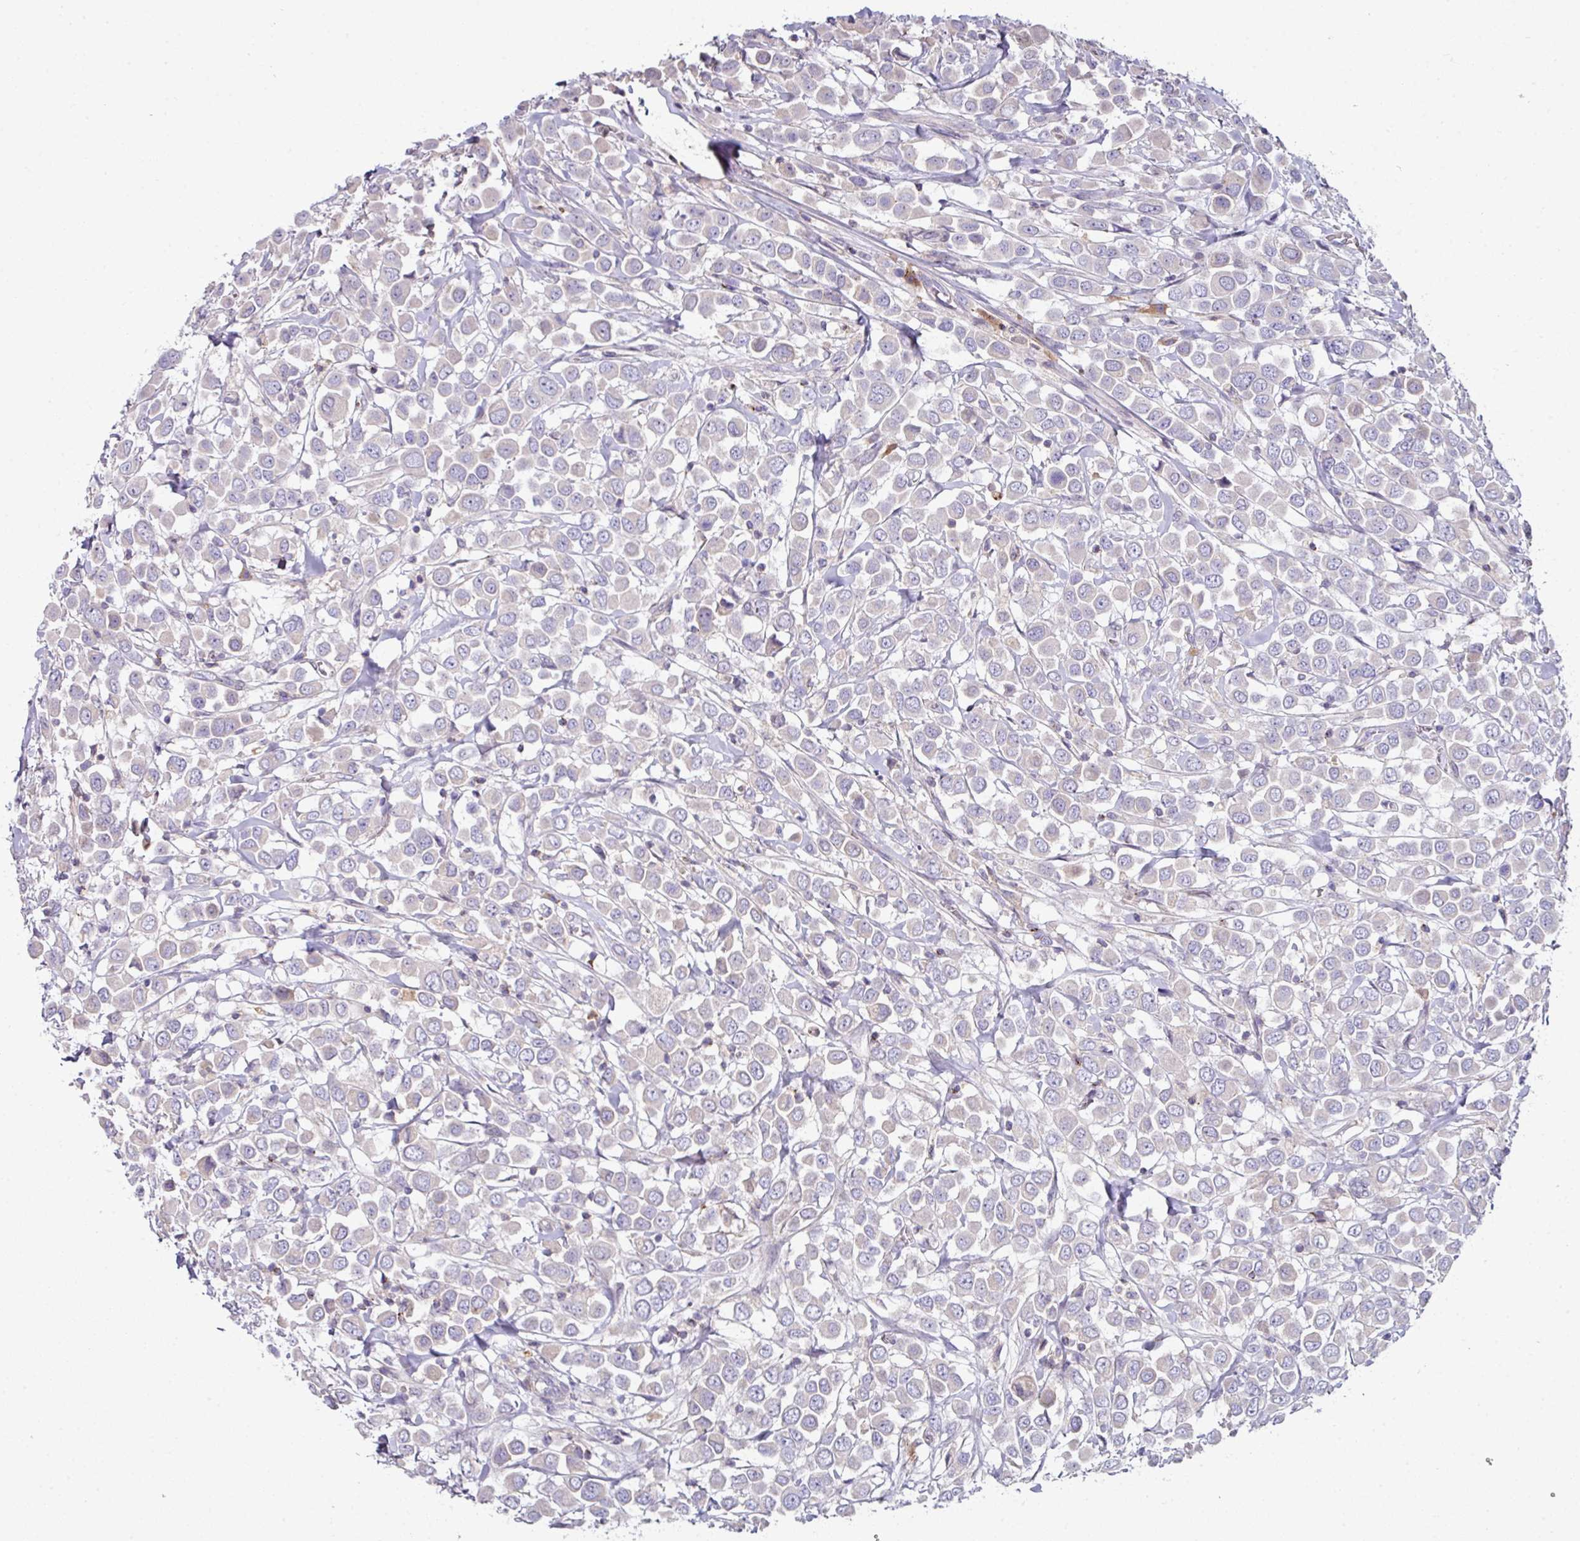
{"staining": {"intensity": "negative", "quantity": "none", "location": "none"}, "tissue": "breast cancer", "cell_type": "Tumor cells", "image_type": "cancer", "snomed": [{"axis": "morphology", "description": "Duct carcinoma"}, {"axis": "topography", "description": "Breast"}], "caption": "The image displays no staining of tumor cells in breast cancer.", "gene": "SLAMF6", "patient": {"sex": "female", "age": 61}}